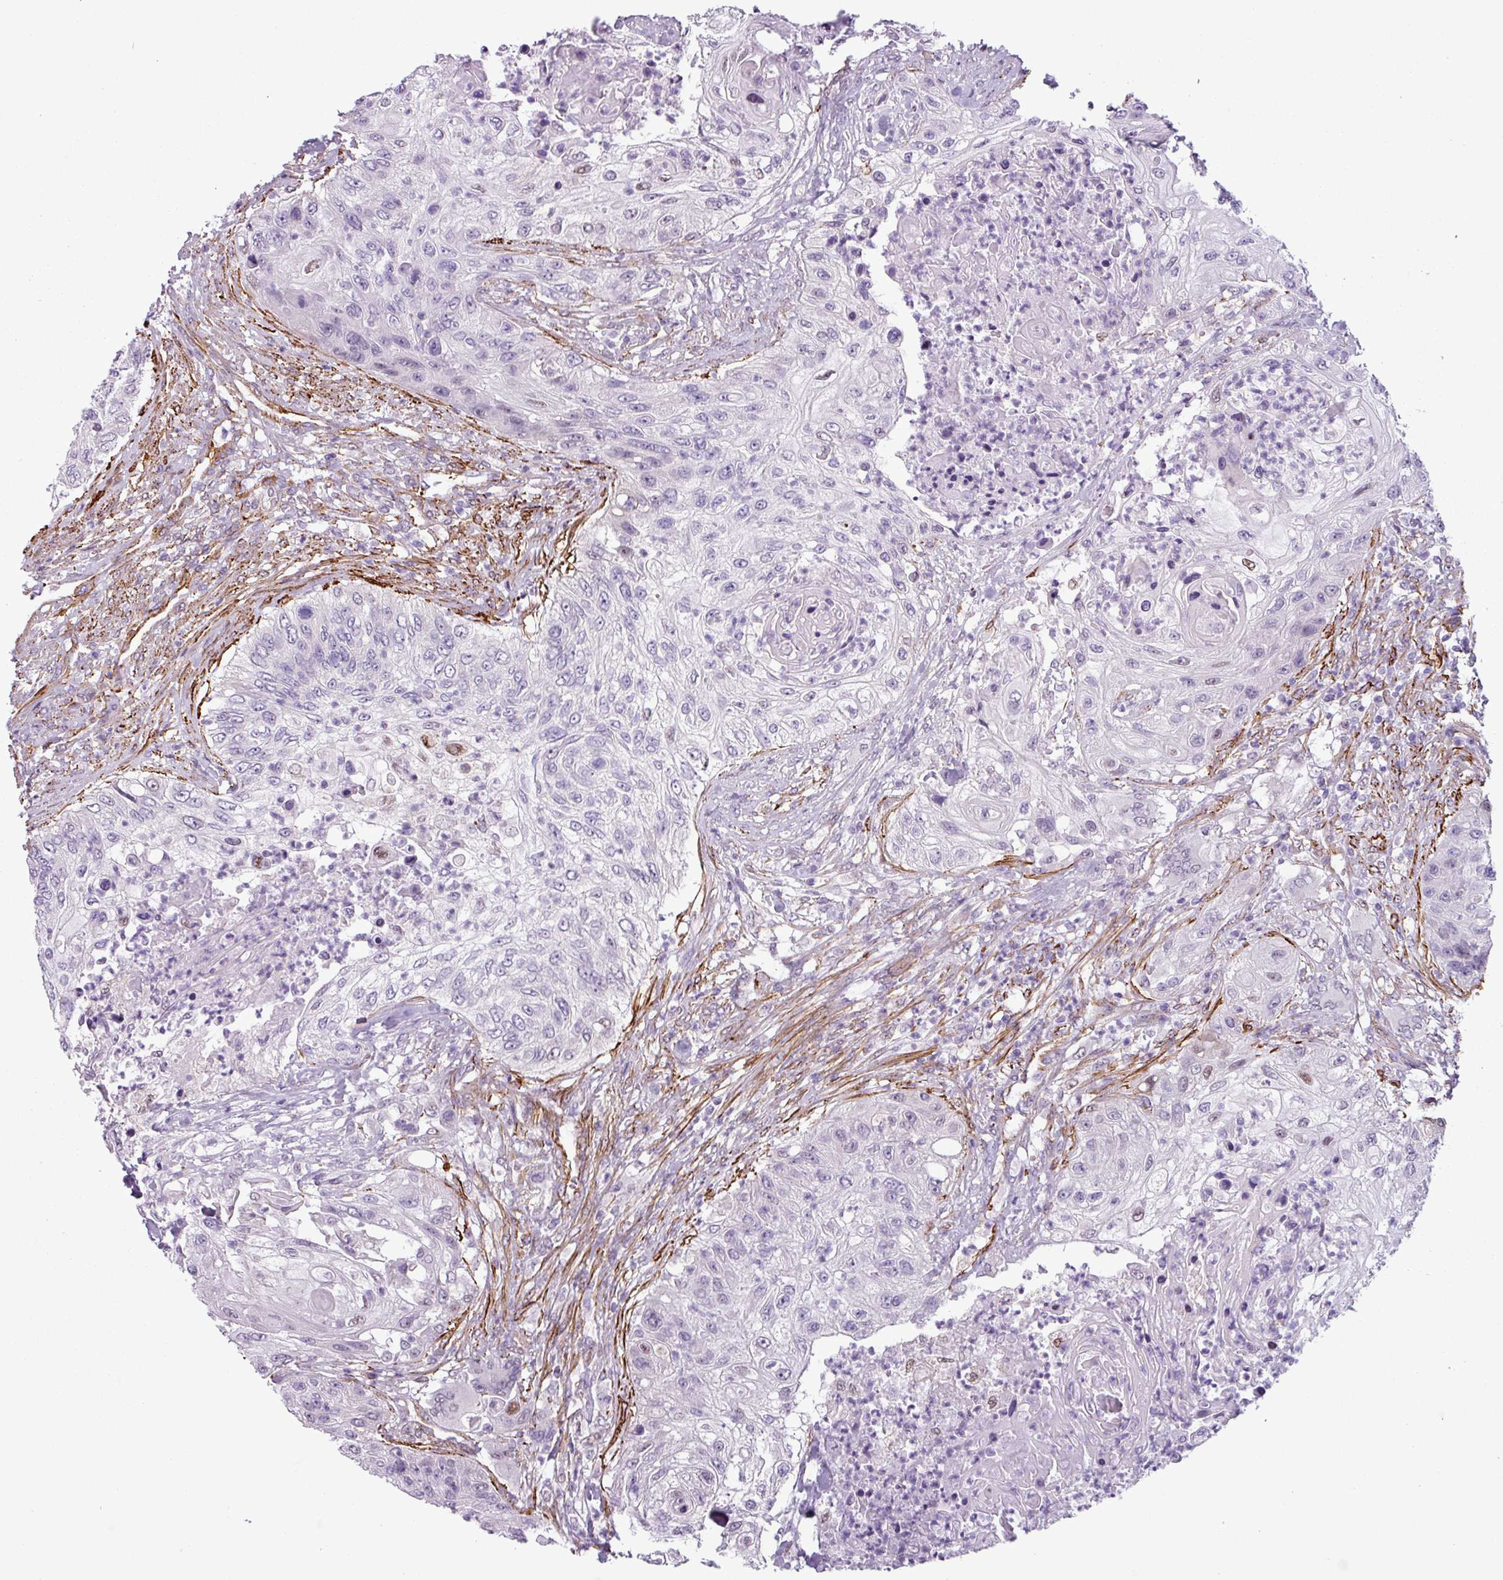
{"staining": {"intensity": "moderate", "quantity": "<25%", "location": "nuclear"}, "tissue": "urothelial cancer", "cell_type": "Tumor cells", "image_type": "cancer", "snomed": [{"axis": "morphology", "description": "Urothelial carcinoma, High grade"}, {"axis": "topography", "description": "Urinary bladder"}], "caption": "This image demonstrates urothelial carcinoma (high-grade) stained with IHC to label a protein in brown. The nuclear of tumor cells show moderate positivity for the protein. Nuclei are counter-stained blue.", "gene": "ATP10A", "patient": {"sex": "female", "age": 60}}